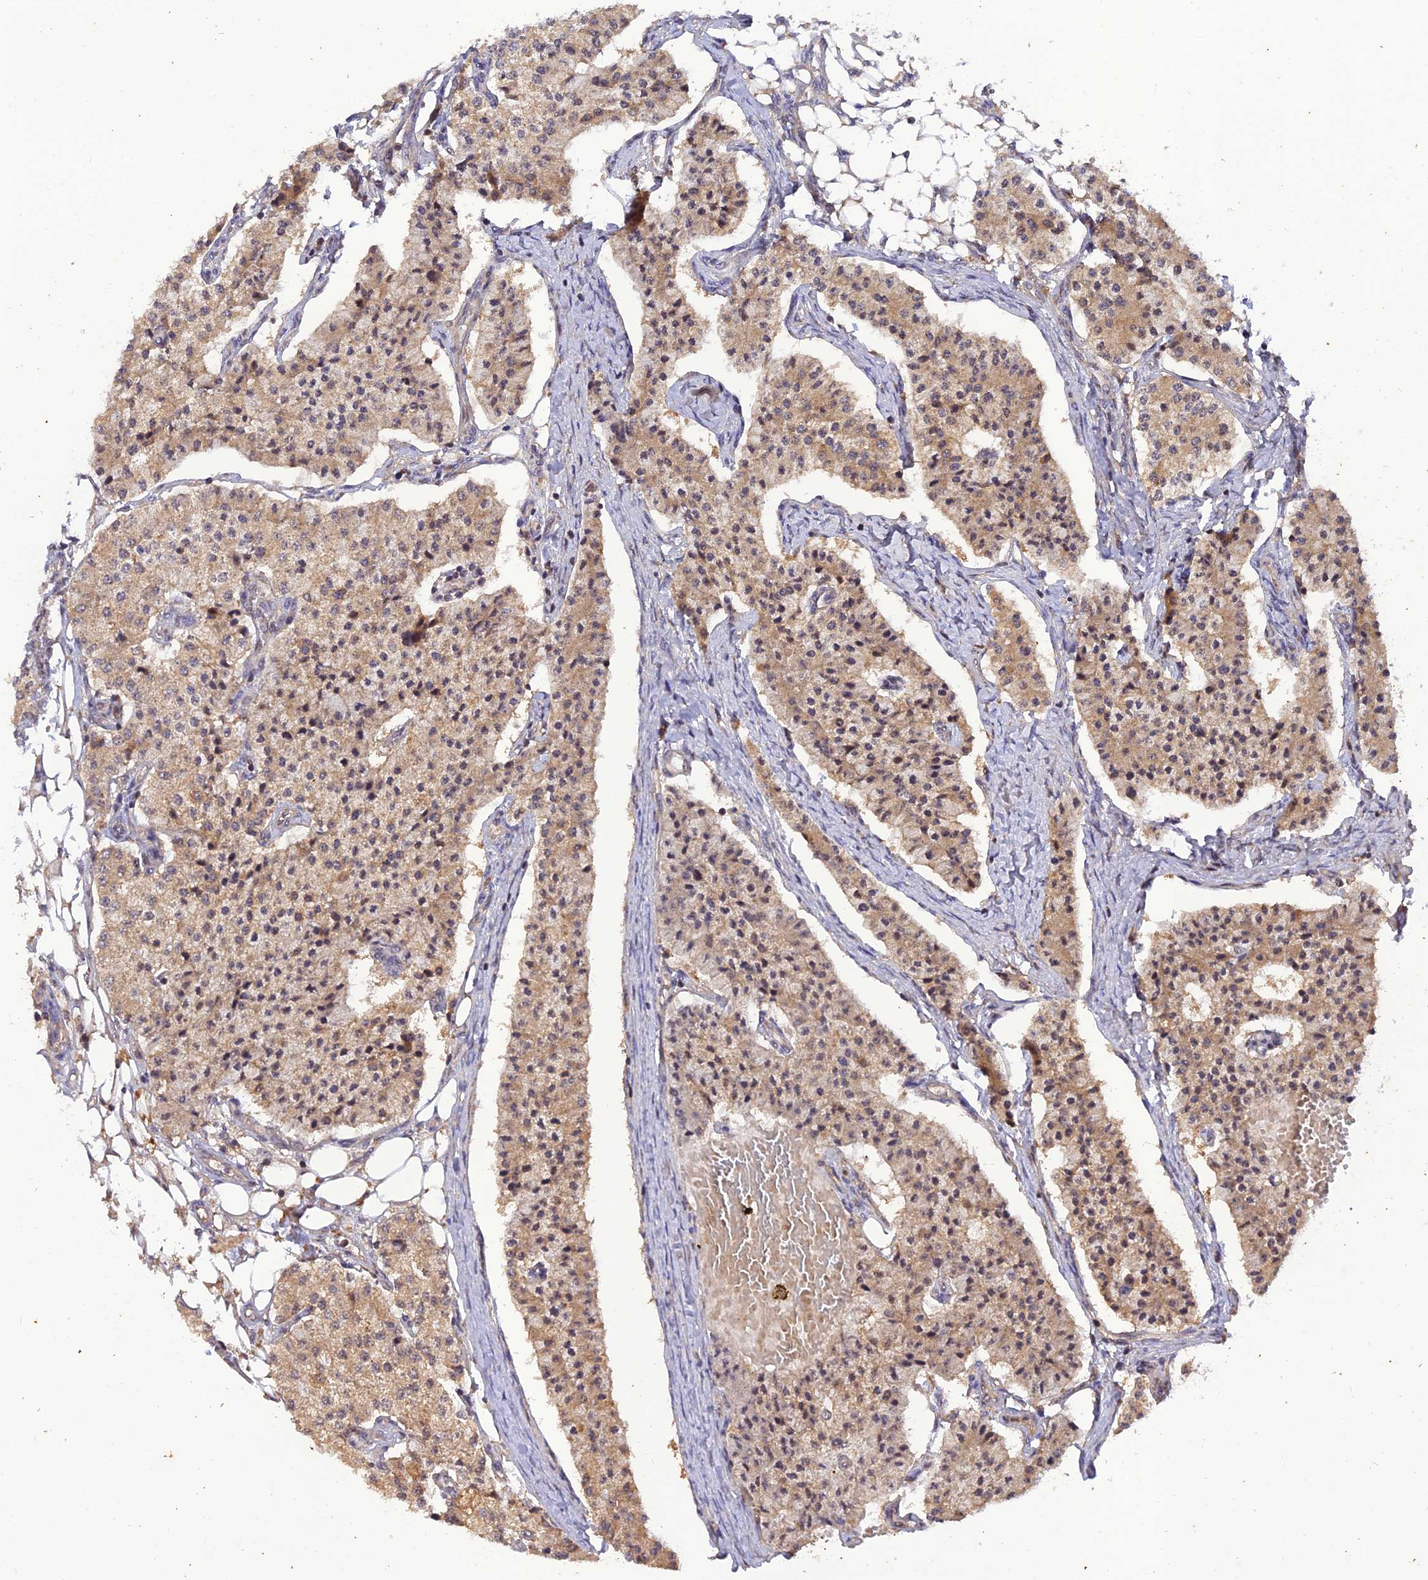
{"staining": {"intensity": "moderate", "quantity": ">75%", "location": "cytoplasmic/membranous"}, "tissue": "carcinoid", "cell_type": "Tumor cells", "image_type": "cancer", "snomed": [{"axis": "morphology", "description": "Carcinoid, malignant, NOS"}, {"axis": "topography", "description": "Colon"}], "caption": "Immunohistochemical staining of carcinoid (malignant) exhibits medium levels of moderate cytoplasmic/membranous protein staining in approximately >75% of tumor cells.", "gene": "REV1", "patient": {"sex": "female", "age": 52}}